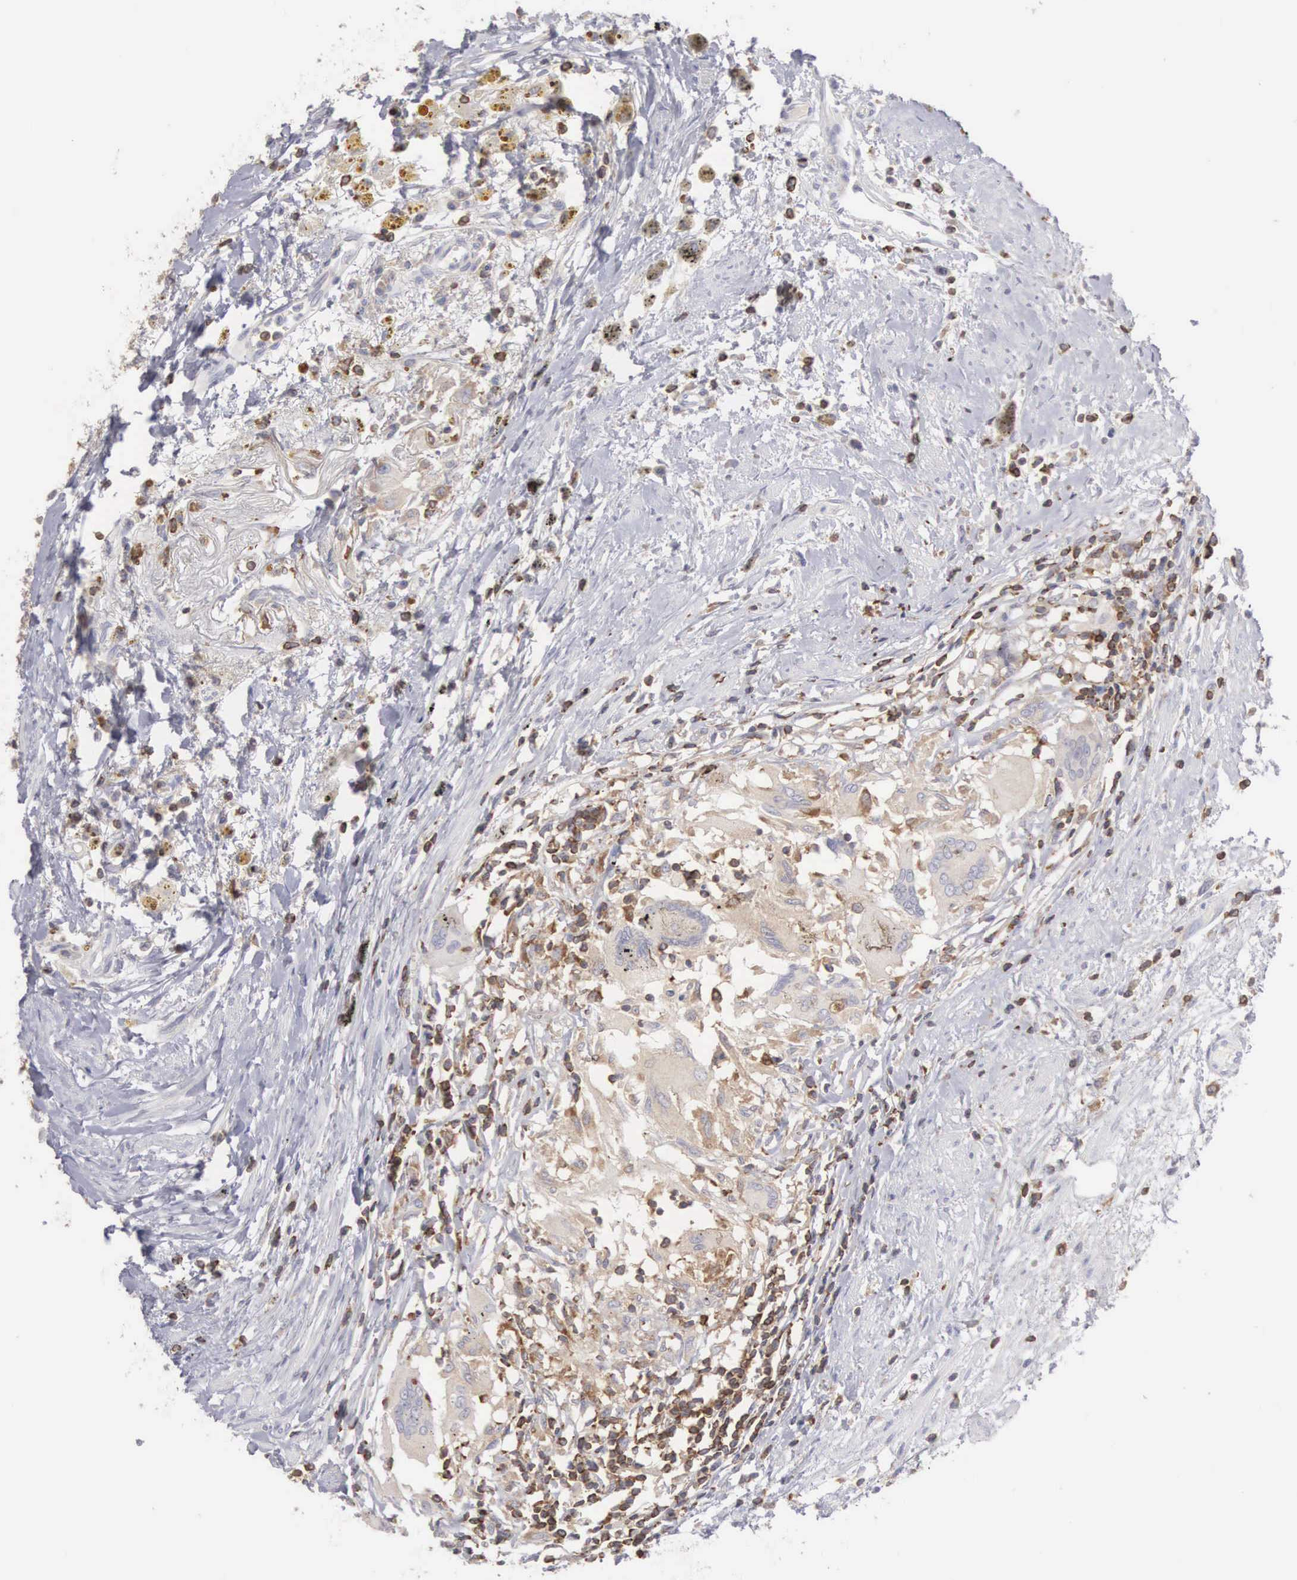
{"staining": {"intensity": "weak", "quantity": ">75%", "location": "cytoplasmic/membranous"}, "tissue": "urothelial cancer", "cell_type": "Tumor cells", "image_type": "cancer", "snomed": [{"axis": "morphology", "description": "Urothelial carcinoma, High grade"}, {"axis": "topography", "description": "Urinary bladder"}], "caption": "A high-resolution histopathology image shows immunohistochemistry (IHC) staining of urothelial cancer, which demonstrates weak cytoplasmic/membranous positivity in approximately >75% of tumor cells.", "gene": "SH3BP1", "patient": {"sex": "male", "age": 78}}